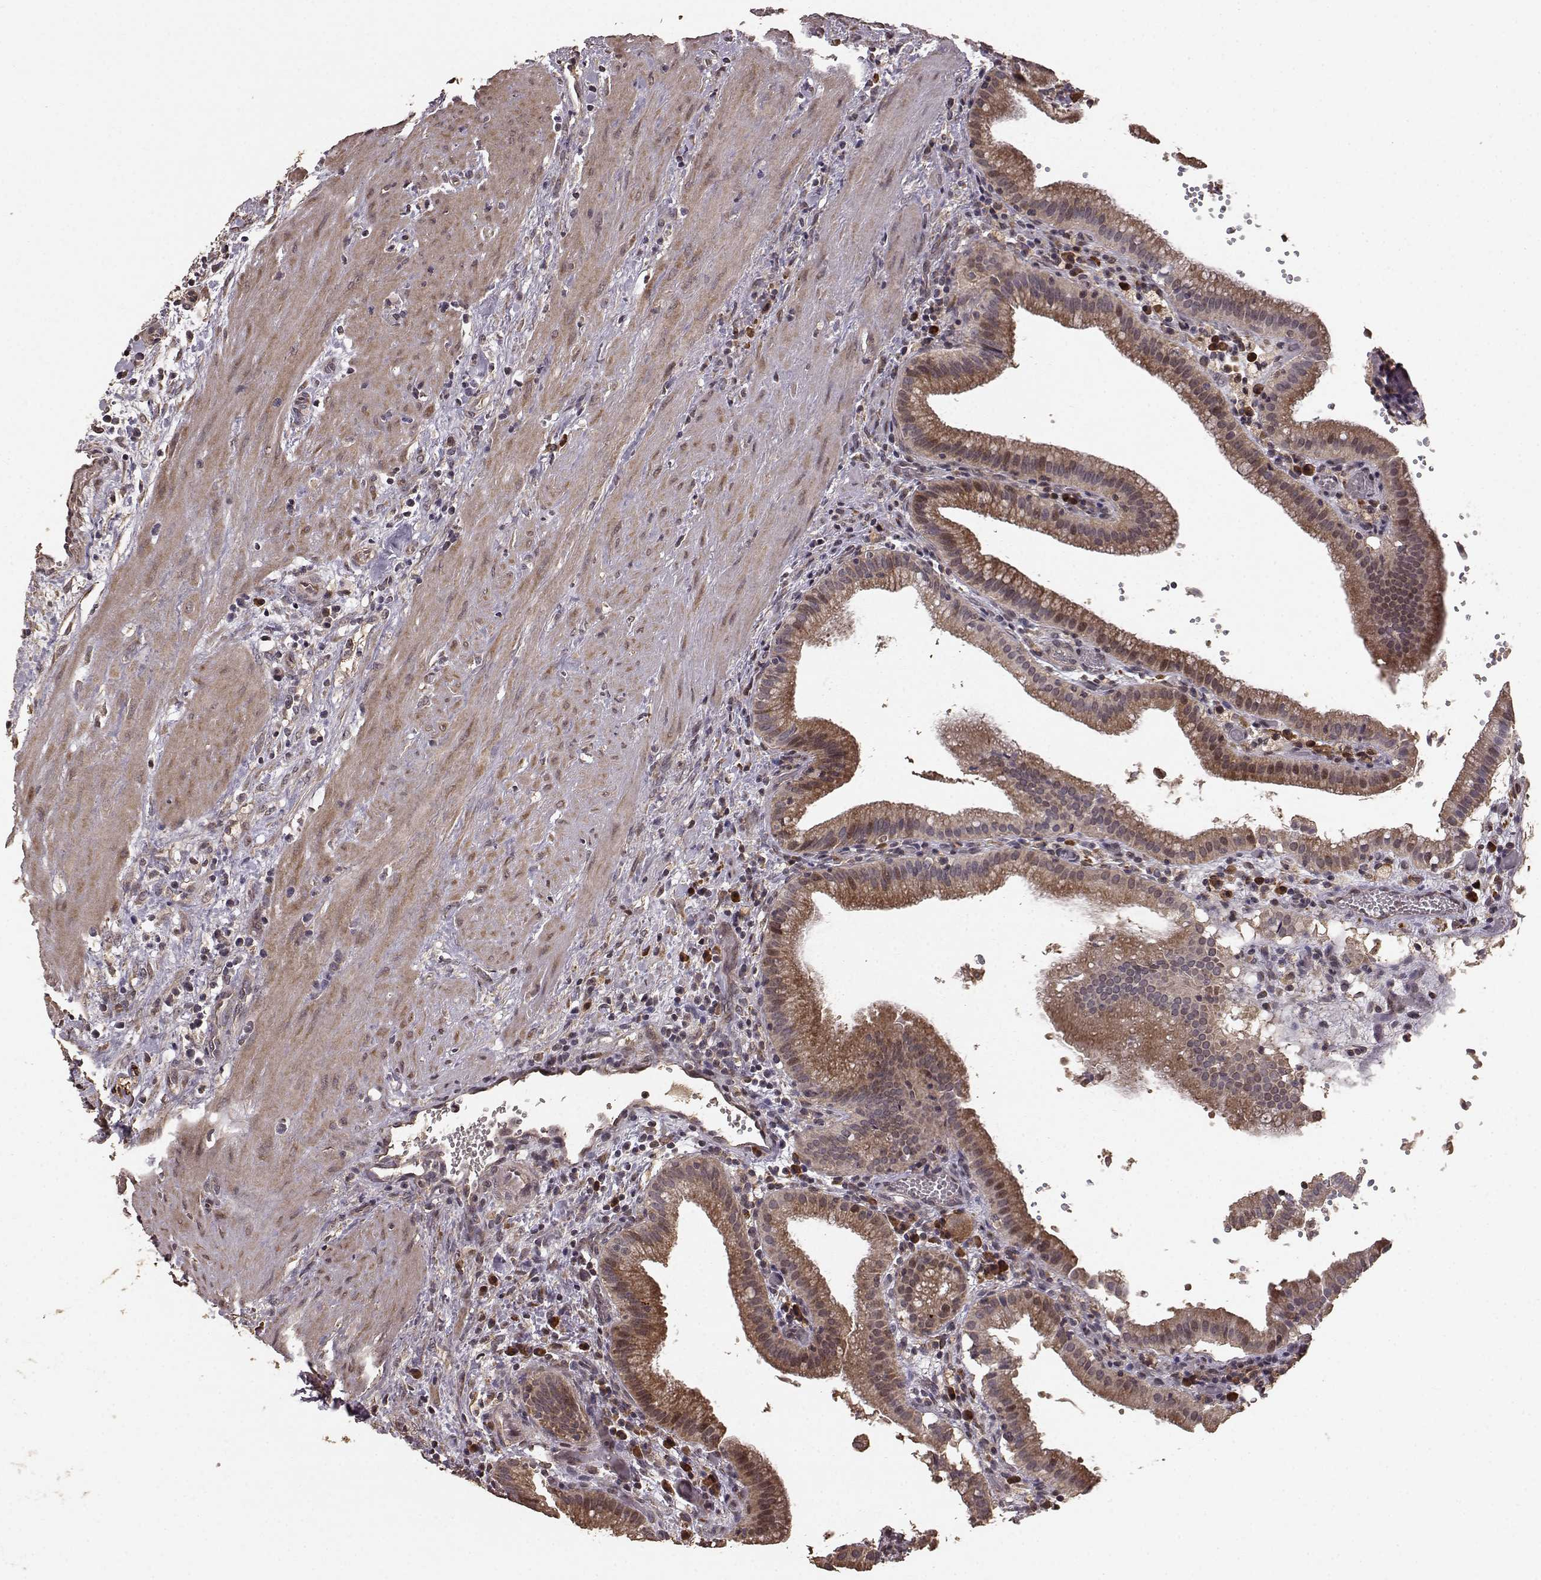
{"staining": {"intensity": "strong", "quantity": "25%-75%", "location": "cytoplasmic/membranous"}, "tissue": "gallbladder", "cell_type": "Glandular cells", "image_type": "normal", "snomed": [{"axis": "morphology", "description": "Normal tissue, NOS"}, {"axis": "topography", "description": "Gallbladder"}], "caption": "IHC photomicrograph of benign human gallbladder stained for a protein (brown), which displays high levels of strong cytoplasmic/membranous staining in approximately 25%-75% of glandular cells.", "gene": "USP15", "patient": {"sex": "male", "age": 42}}